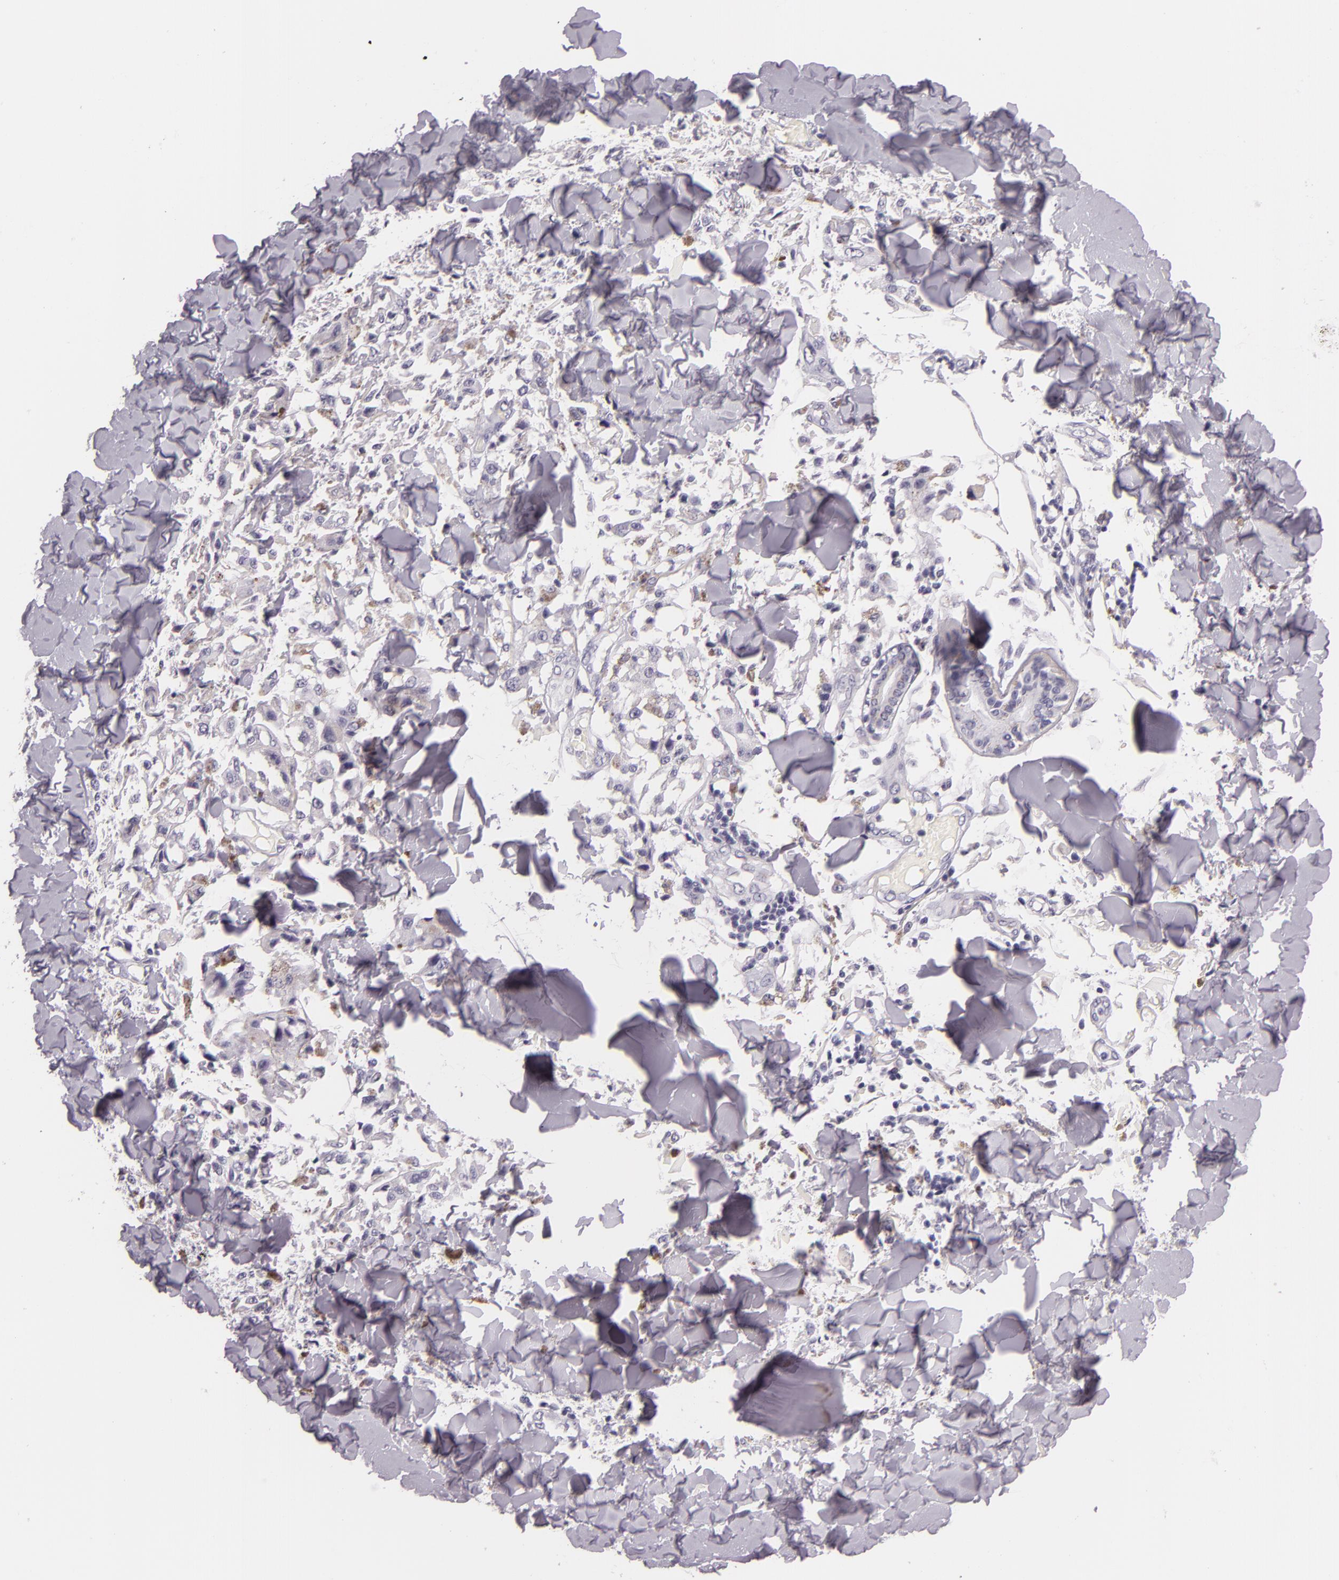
{"staining": {"intensity": "negative", "quantity": "none", "location": "none"}, "tissue": "melanoma", "cell_type": "Tumor cells", "image_type": "cancer", "snomed": [{"axis": "morphology", "description": "Malignant melanoma, NOS"}, {"axis": "topography", "description": "Skin"}], "caption": "An image of human malignant melanoma is negative for staining in tumor cells. (DAB (3,3'-diaminobenzidine) immunohistochemistry, high magnification).", "gene": "DLG4", "patient": {"sex": "female", "age": 64}}